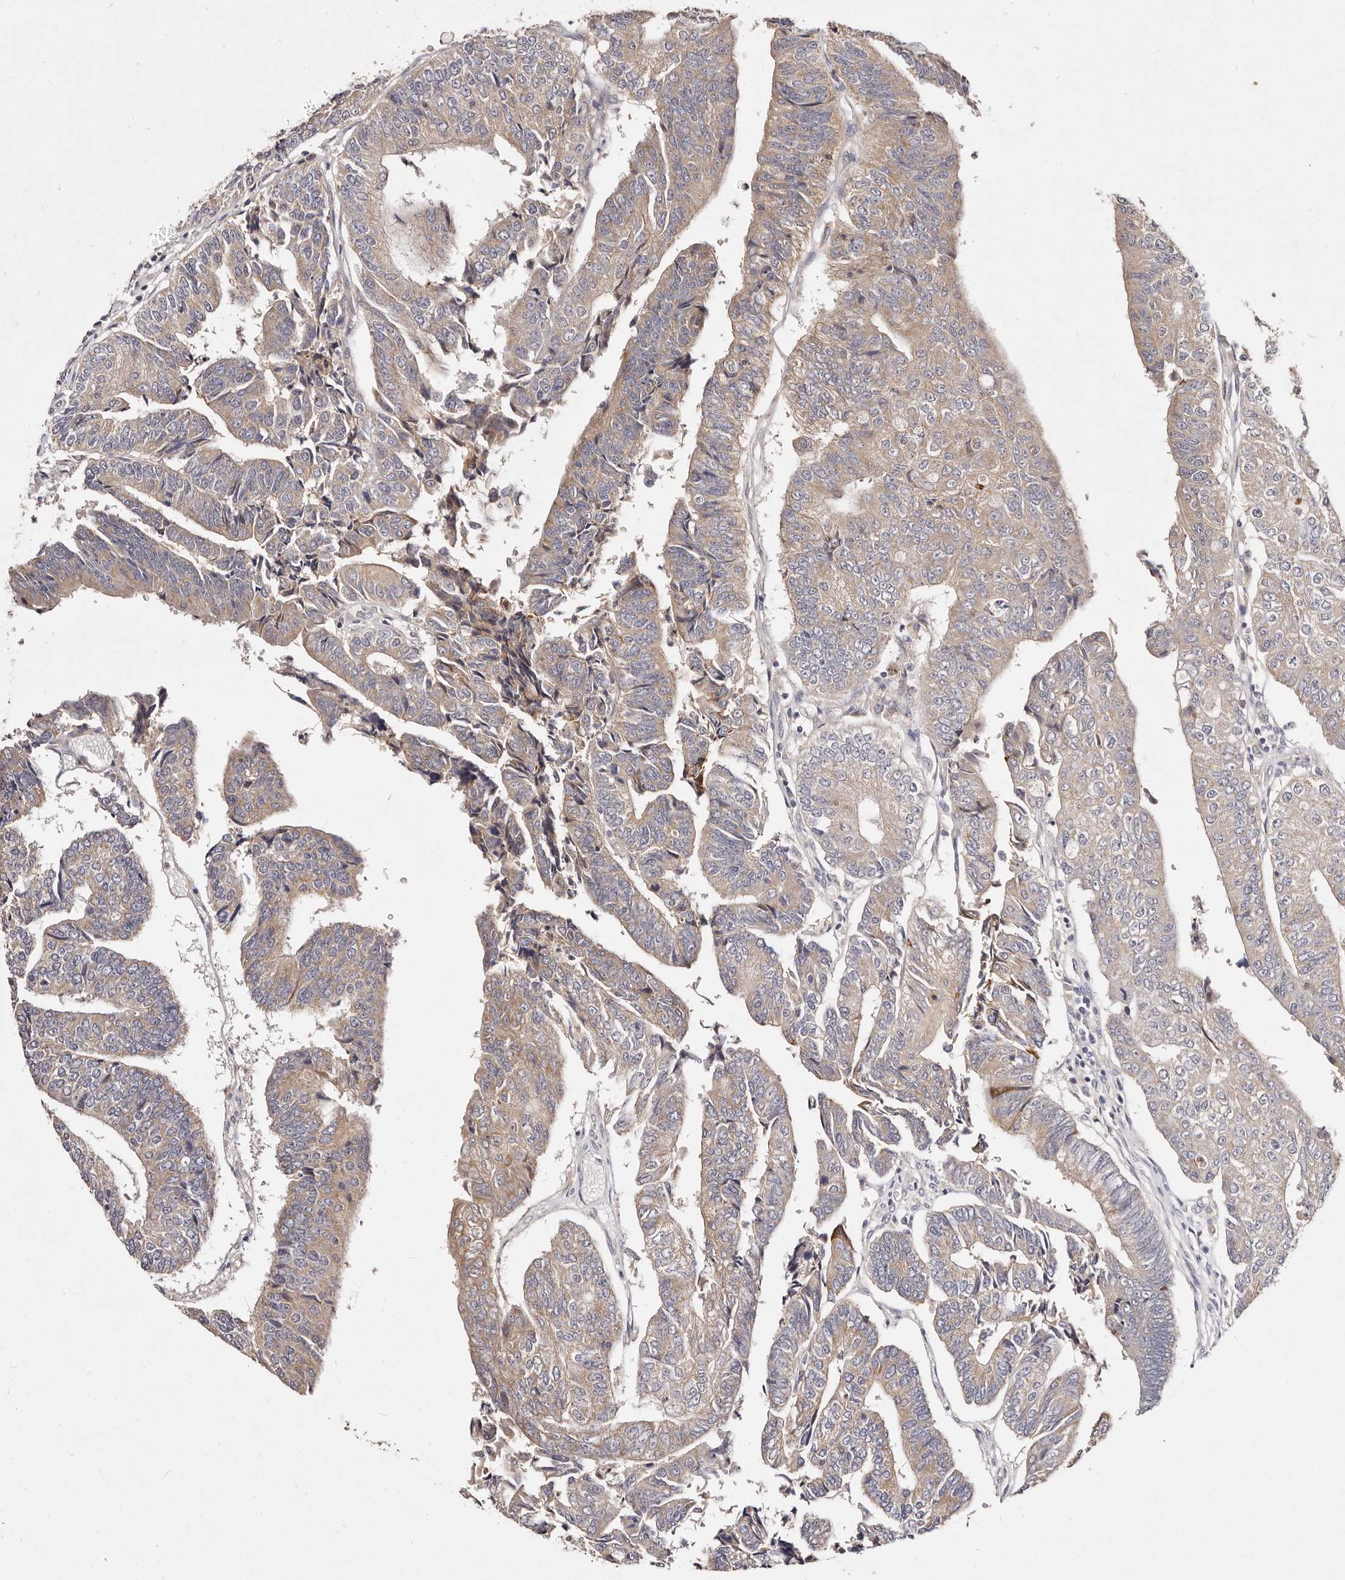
{"staining": {"intensity": "weak", "quantity": "25%-75%", "location": "cytoplasmic/membranous"}, "tissue": "colorectal cancer", "cell_type": "Tumor cells", "image_type": "cancer", "snomed": [{"axis": "morphology", "description": "Adenocarcinoma, NOS"}, {"axis": "topography", "description": "Colon"}], "caption": "IHC image of neoplastic tissue: human colorectal cancer stained using immunohistochemistry (IHC) displays low levels of weak protein expression localized specifically in the cytoplasmic/membranous of tumor cells, appearing as a cytoplasmic/membranous brown color.", "gene": "VIPAS39", "patient": {"sex": "female", "age": 67}}